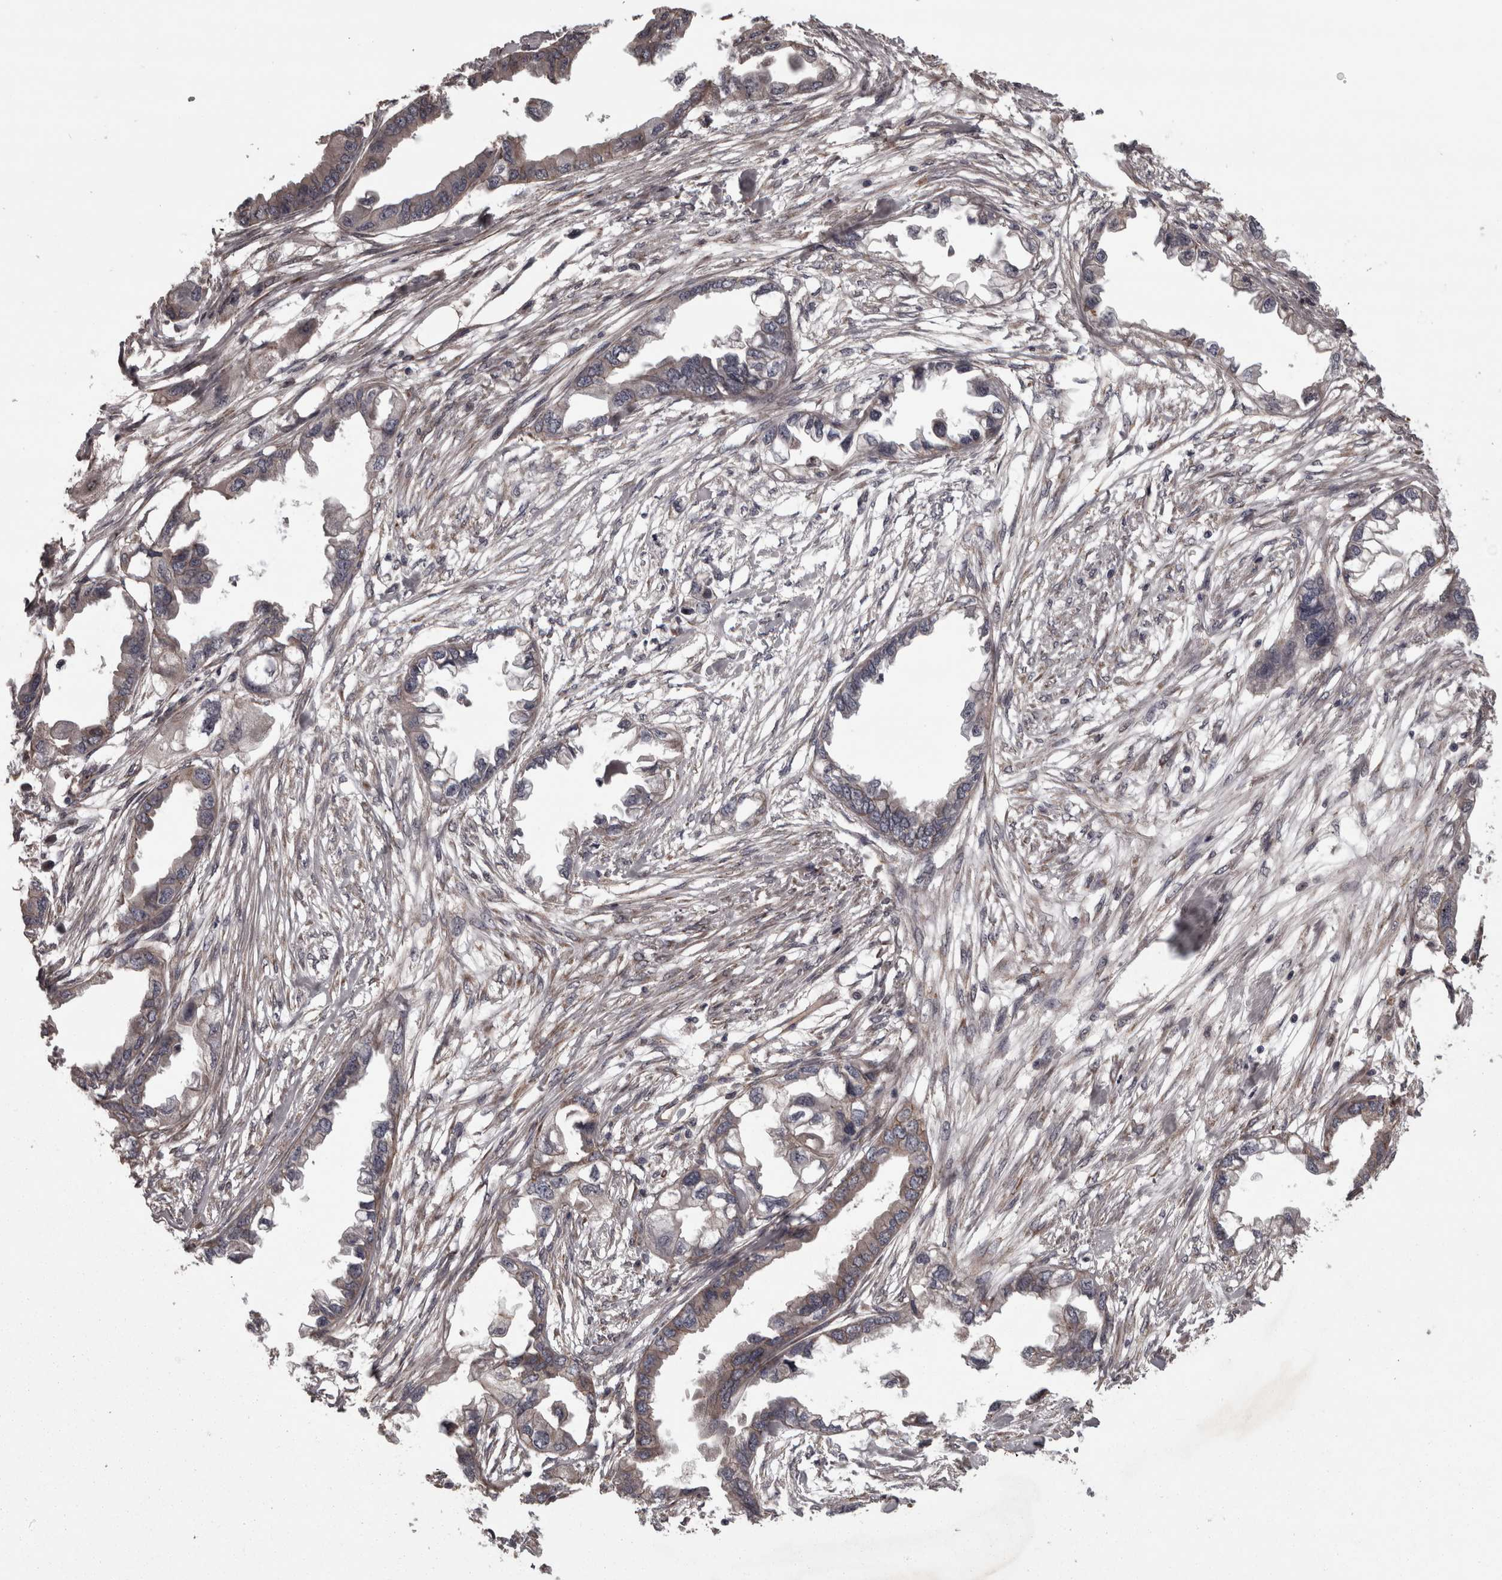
{"staining": {"intensity": "weak", "quantity": "25%-75%", "location": "cytoplasmic/membranous"}, "tissue": "endometrial cancer", "cell_type": "Tumor cells", "image_type": "cancer", "snomed": [{"axis": "morphology", "description": "Adenocarcinoma, NOS"}, {"axis": "morphology", "description": "Adenocarcinoma, metastatic, NOS"}, {"axis": "topography", "description": "Adipose tissue"}, {"axis": "topography", "description": "Endometrium"}], "caption": "Protein positivity by immunohistochemistry (IHC) exhibits weak cytoplasmic/membranous positivity in approximately 25%-75% of tumor cells in endometrial metastatic adenocarcinoma.", "gene": "PCDH17", "patient": {"sex": "female", "age": 67}}